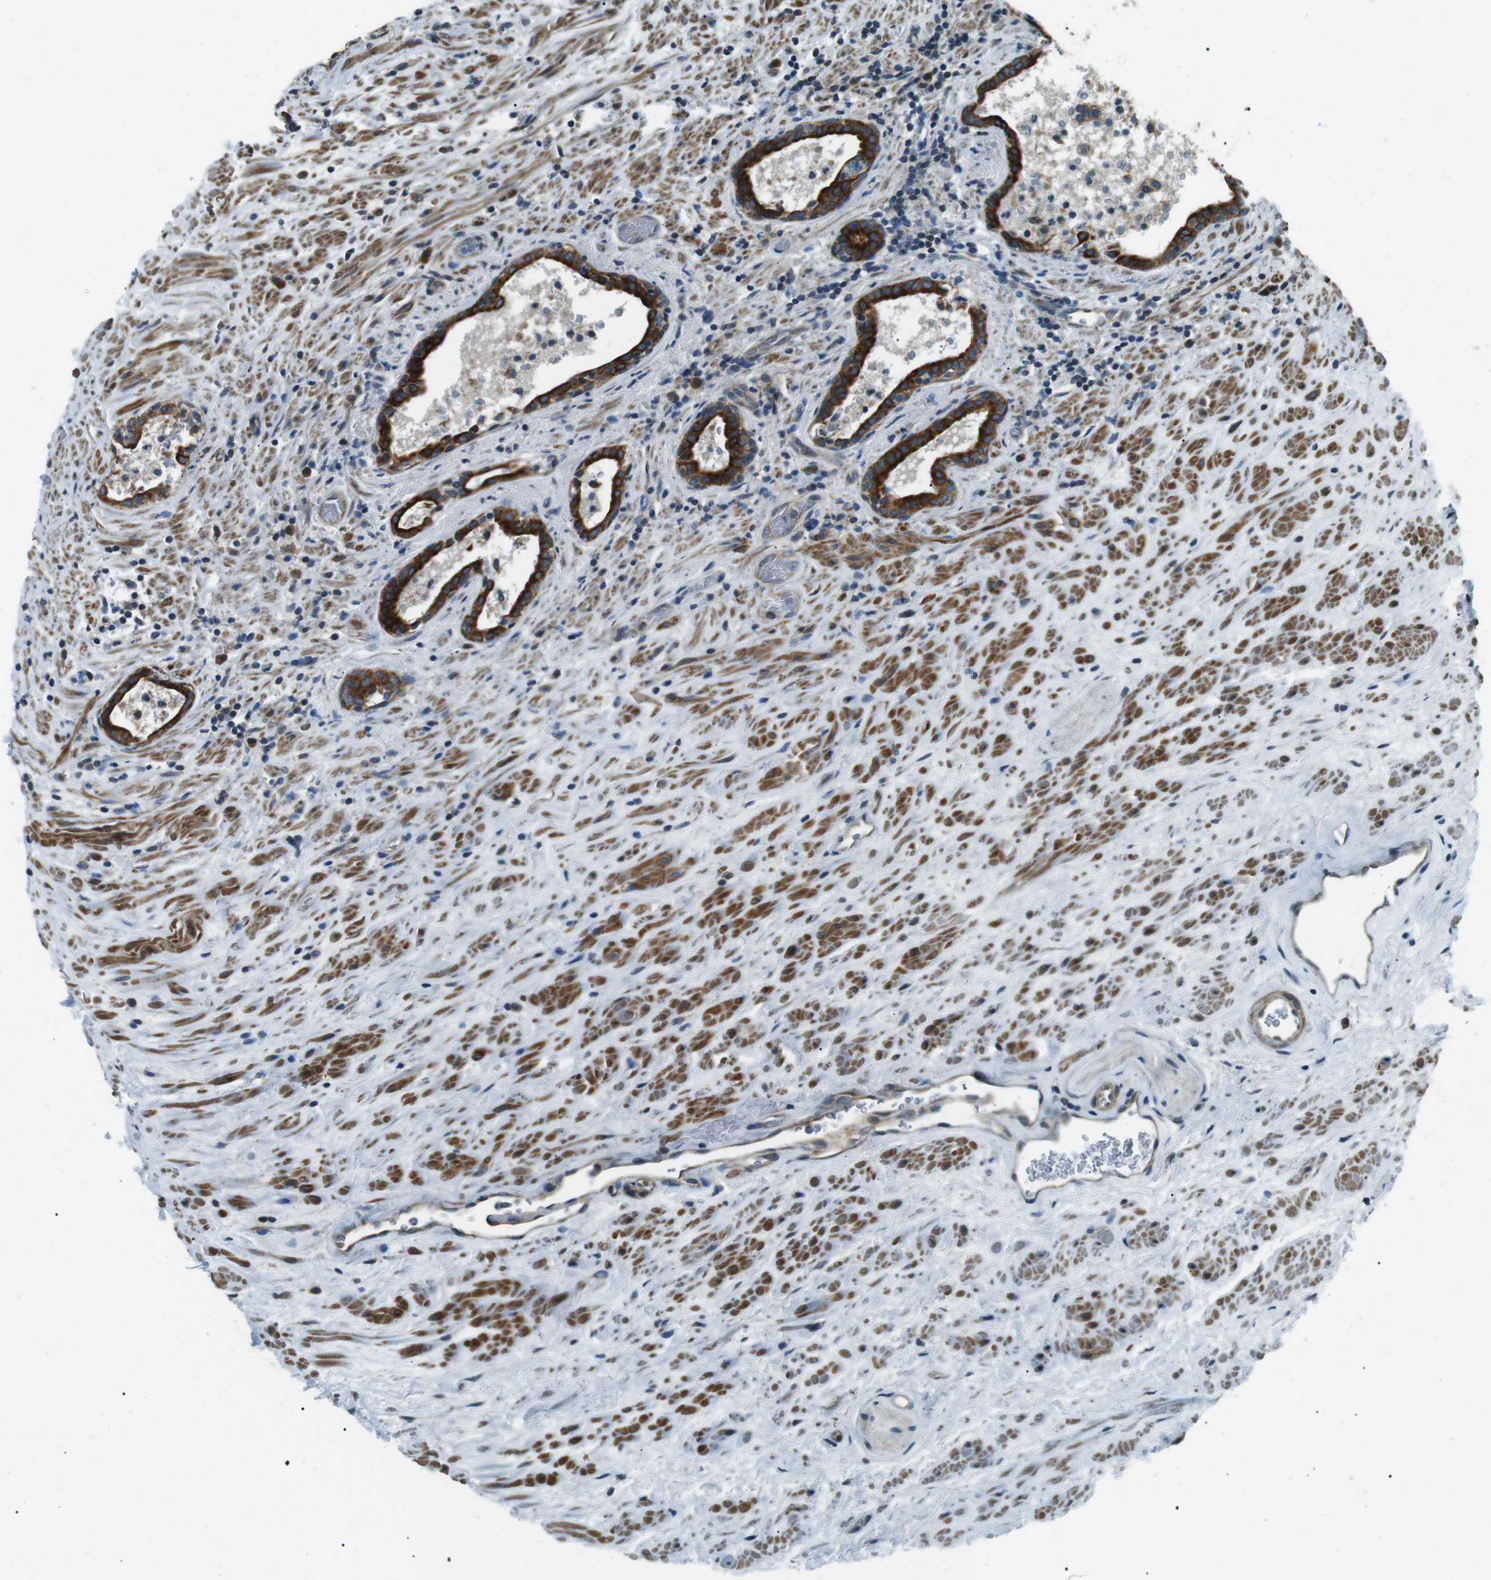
{"staining": {"intensity": "strong", "quantity": ">75%", "location": "cytoplasmic/membranous"}, "tissue": "prostate cancer", "cell_type": "Tumor cells", "image_type": "cancer", "snomed": [{"axis": "morphology", "description": "Adenocarcinoma, High grade"}, {"axis": "topography", "description": "Prostate"}], "caption": "Immunohistochemical staining of human adenocarcinoma (high-grade) (prostate) reveals high levels of strong cytoplasmic/membranous positivity in approximately >75% of tumor cells.", "gene": "TMEM74", "patient": {"sex": "male", "age": 71}}